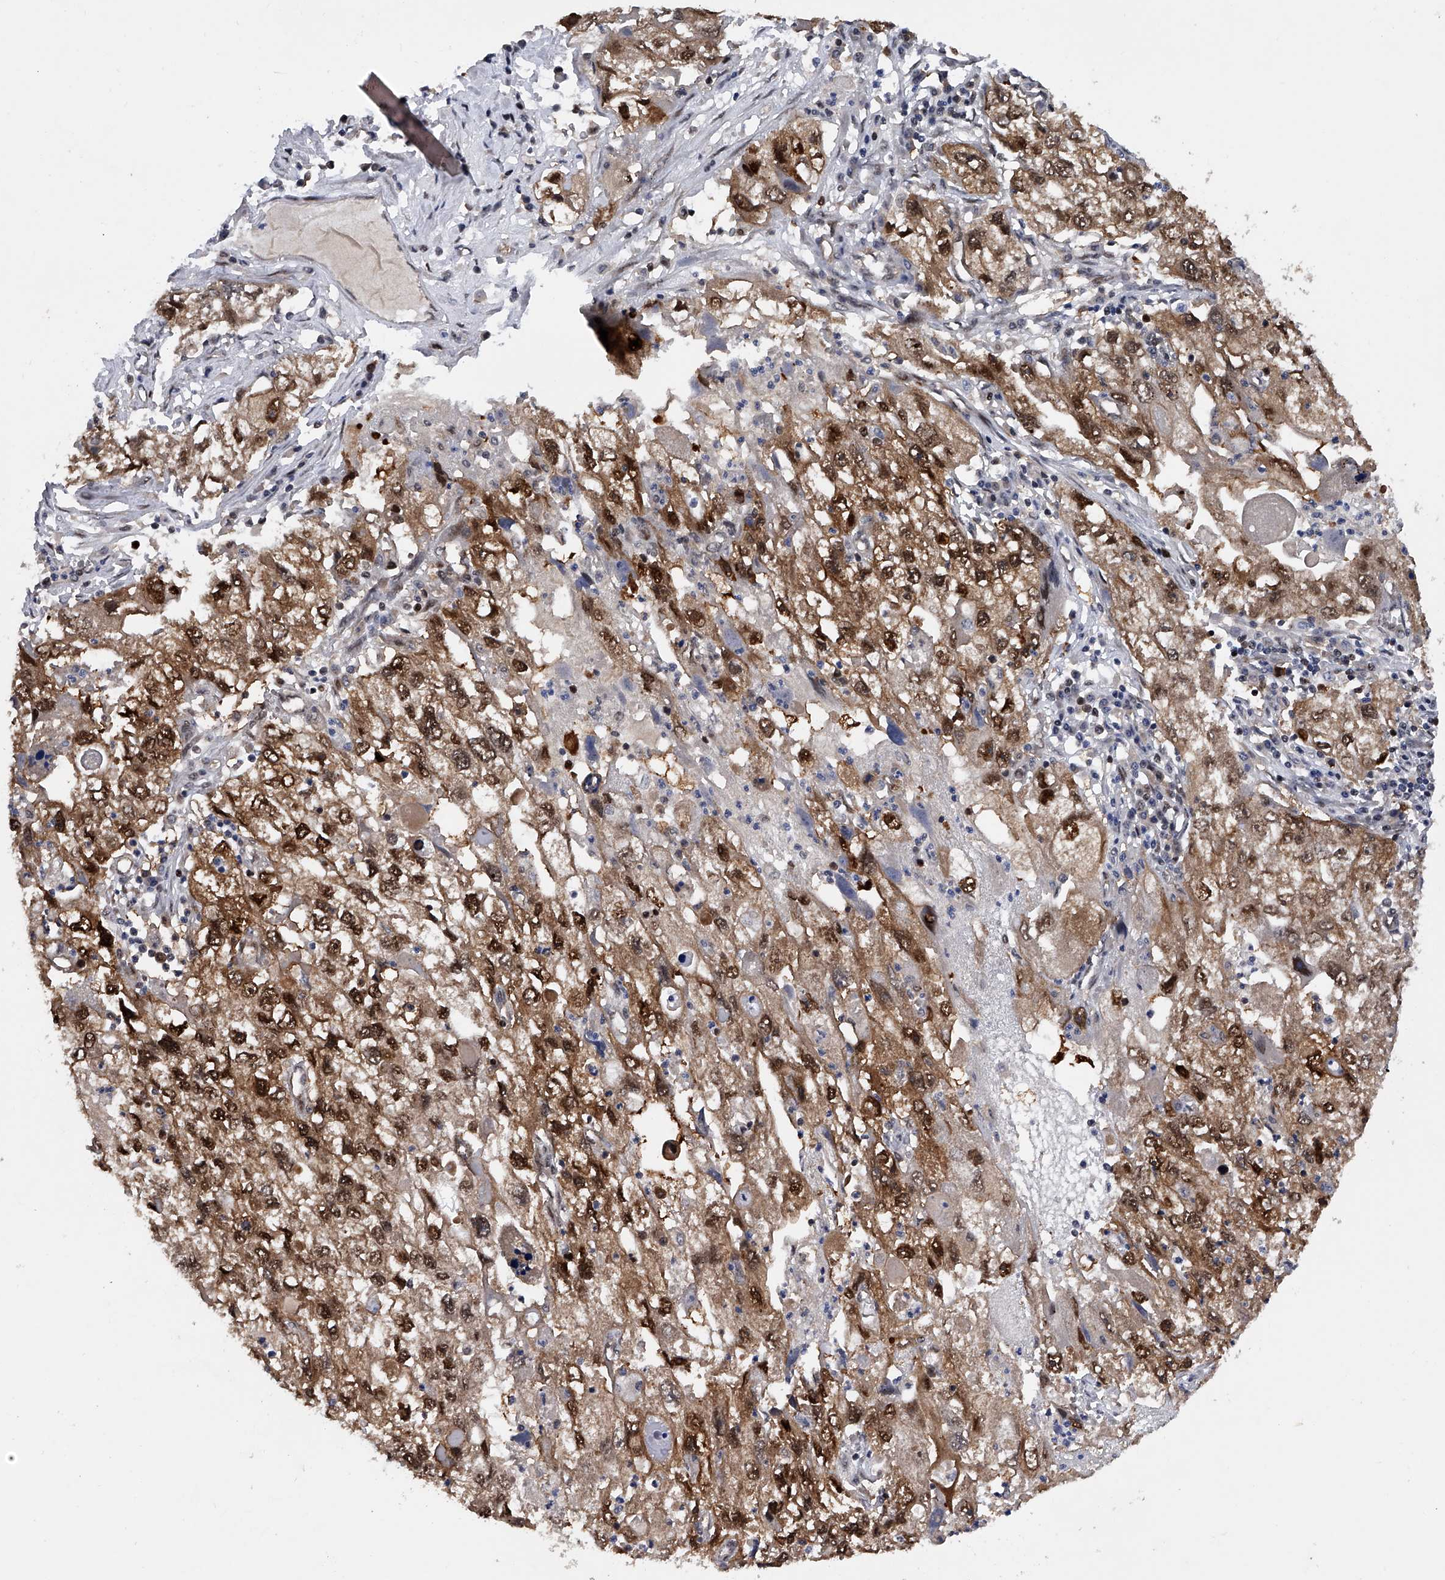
{"staining": {"intensity": "strong", "quantity": ">75%", "location": "cytoplasmic/membranous,nuclear"}, "tissue": "endometrial cancer", "cell_type": "Tumor cells", "image_type": "cancer", "snomed": [{"axis": "morphology", "description": "Adenocarcinoma, NOS"}, {"axis": "topography", "description": "Endometrium"}], "caption": "This micrograph exhibits endometrial cancer stained with immunohistochemistry (IHC) to label a protein in brown. The cytoplasmic/membranous and nuclear of tumor cells show strong positivity for the protein. Nuclei are counter-stained blue.", "gene": "RWDD2A", "patient": {"sex": "female", "age": 49}}